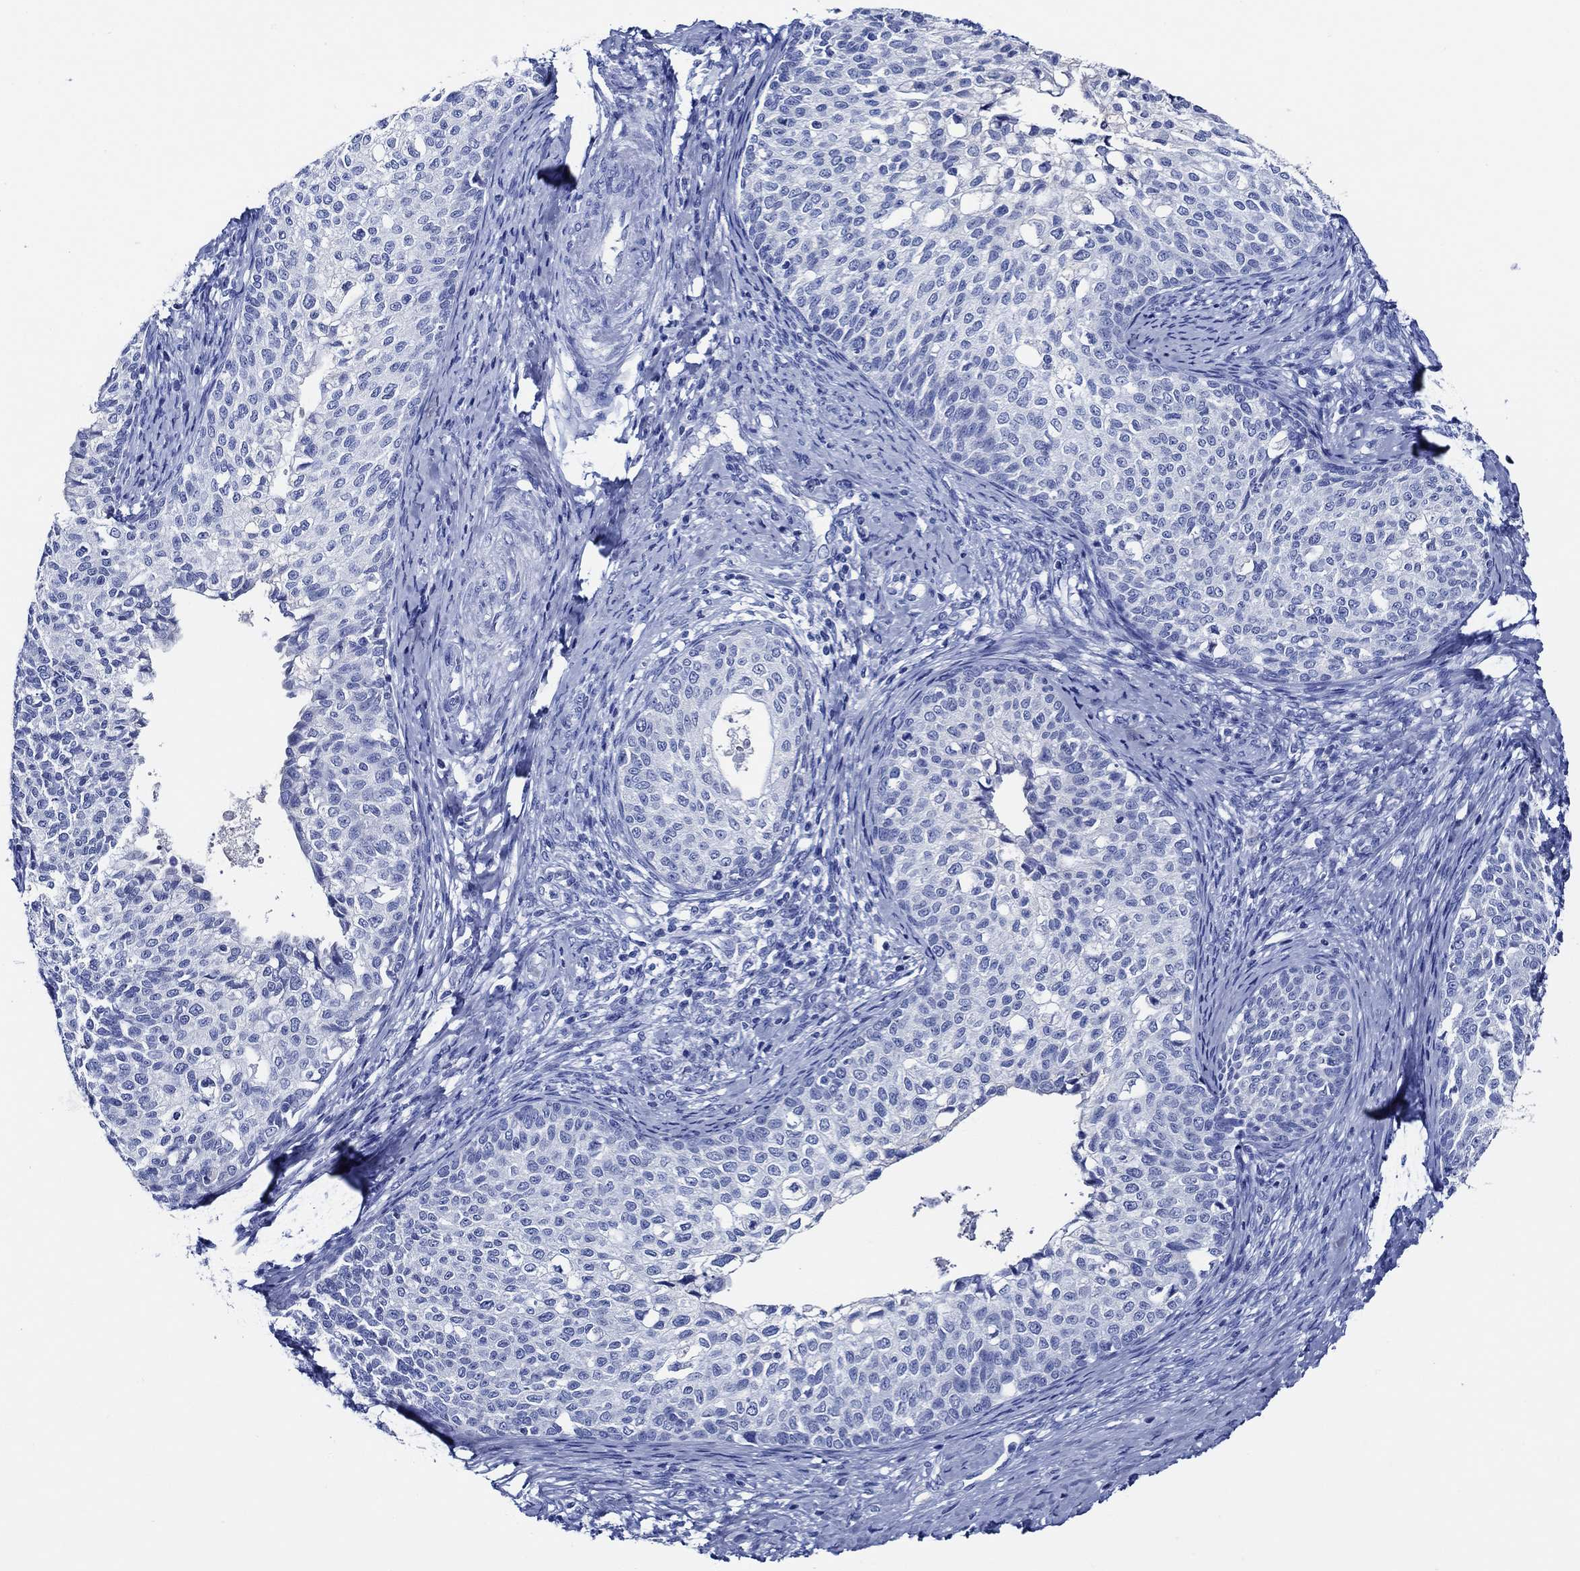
{"staining": {"intensity": "negative", "quantity": "none", "location": "none"}, "tissue": "cervical cancer", "cell_type": "Tumor cells", "image_type": "cancer", "snomed": [{"axis": "morphology", "description": "Squamous cell carcinoma, NOS"}, {"axis": "topography", "description": "Cervix"}], "caption": "Protein analysis of cervical cancer demonstrates no significant staining in tumor cells.", "gene": "WDR62", "patient": {"sex": "female", "age": 51}}